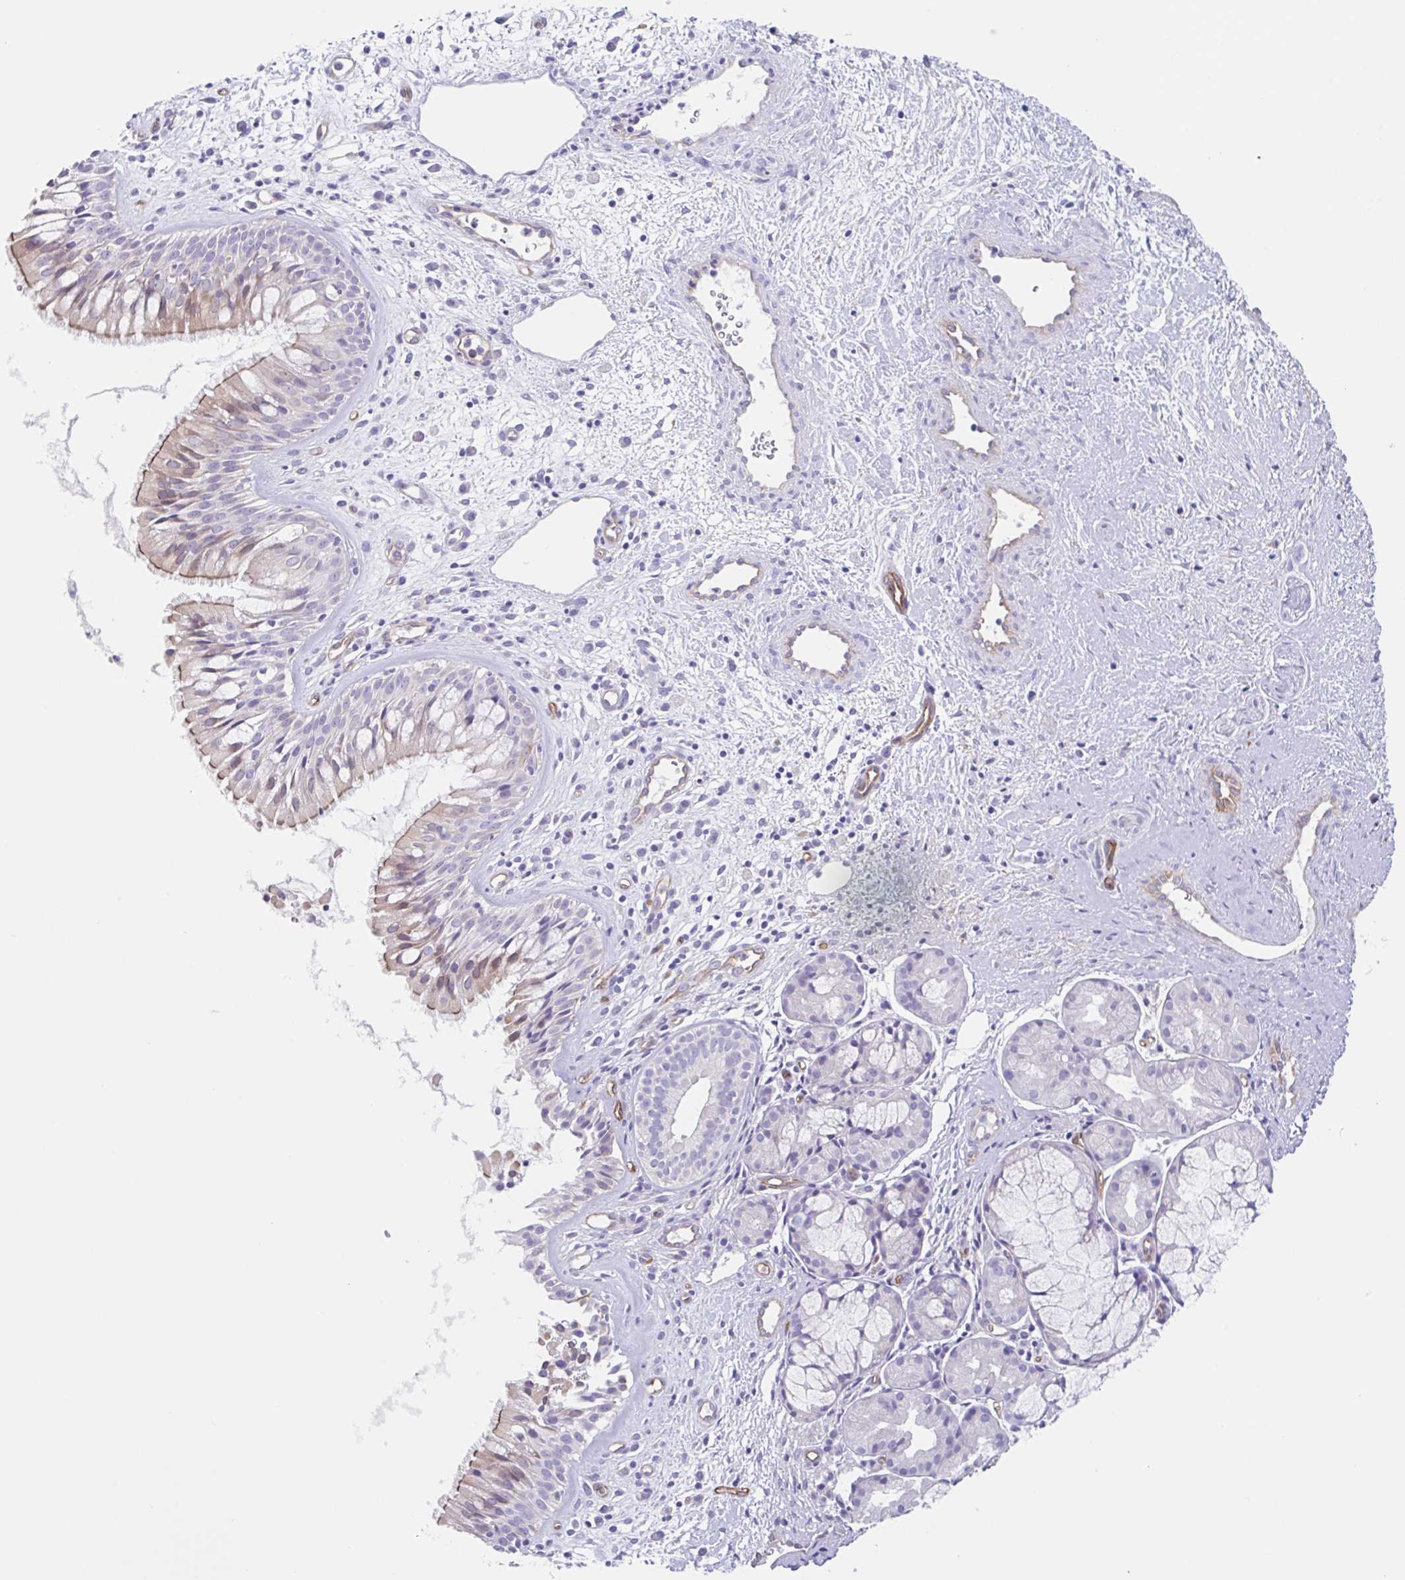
{"staining": {"intensity": "weak", "quantity": "<25%", "location": "cytoplasmic/membranous"}, "tissue": "nasopharynx", "cell_type": "Respiratory epithelial cells", "image_type": "normal", "snomed": [{"axis": "morphology", "description": "Normal tissue, NOS"}, {"axis": "topography", "description": "Nasopharynx"}], "caption": "An image of nasopharynx stained for a protein displays no brown staining in respiratory epithelial cells. (Immunohistochemistry (ihc), brightfield microscopy, high magnification).", "gene": "EHD4", "patient": {"sex": "male", "age": 65}}